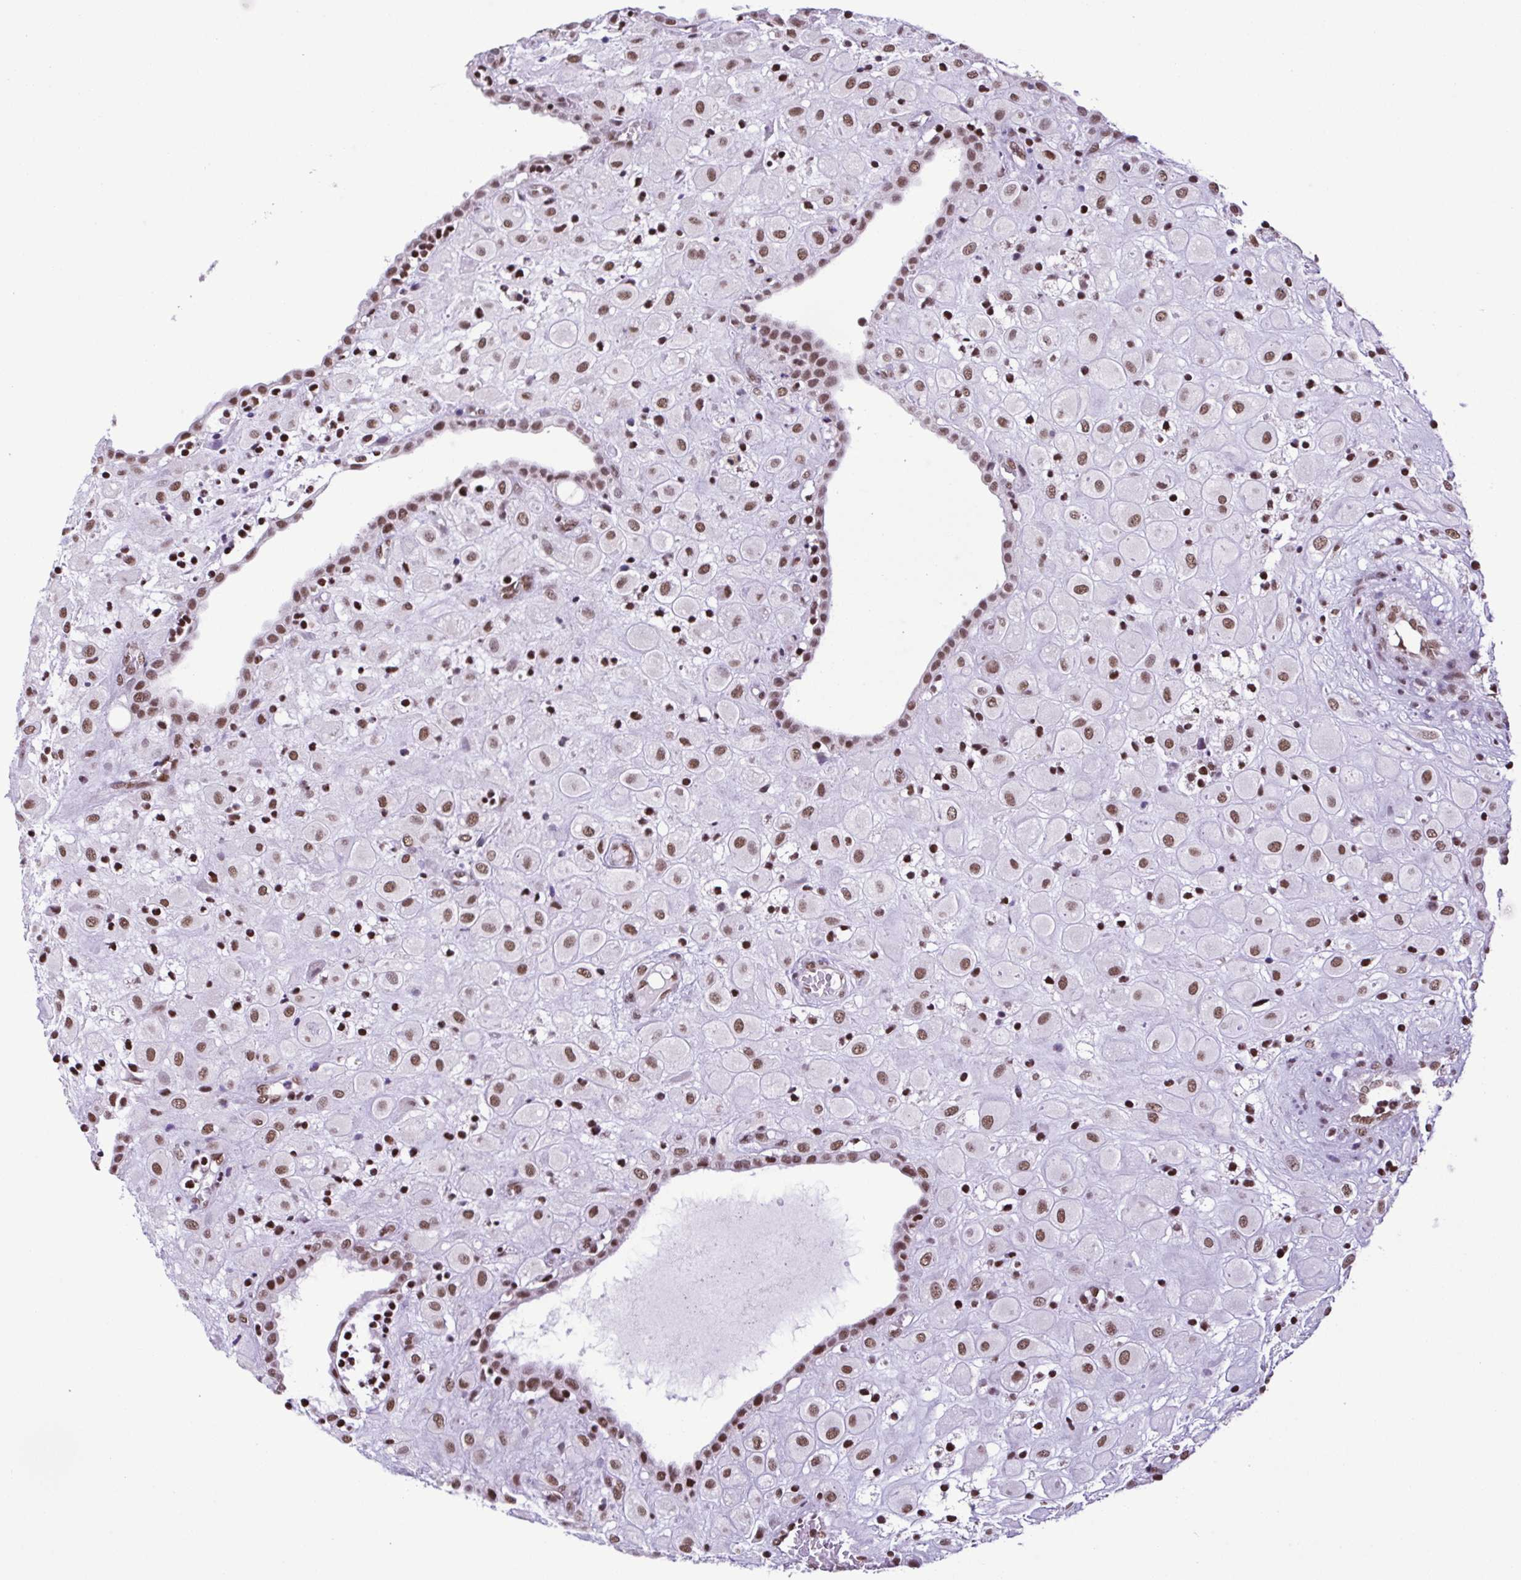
{"staining": {"intensity": "moderate", "quantity": ">75%", "location": "nuclear"}, "tissue": "placenta", "cell_type": "Decidual cells", "image_type": "normal", "snomed": [{"axis": "morphology", "description": "Normal tissue, NOS"}, {"axis": "topography", "description": "Placenta"}], "caption": "Protein staining shows moderate nuclear expression in approximately >75% of decidual cells in unremarkable placenta. Immunohistochemistry (ihc) stains the protein in brown and the nuclei are stained blue.", "gene": "TIMM21", "patient": {"sex": "female", "age": 24}}